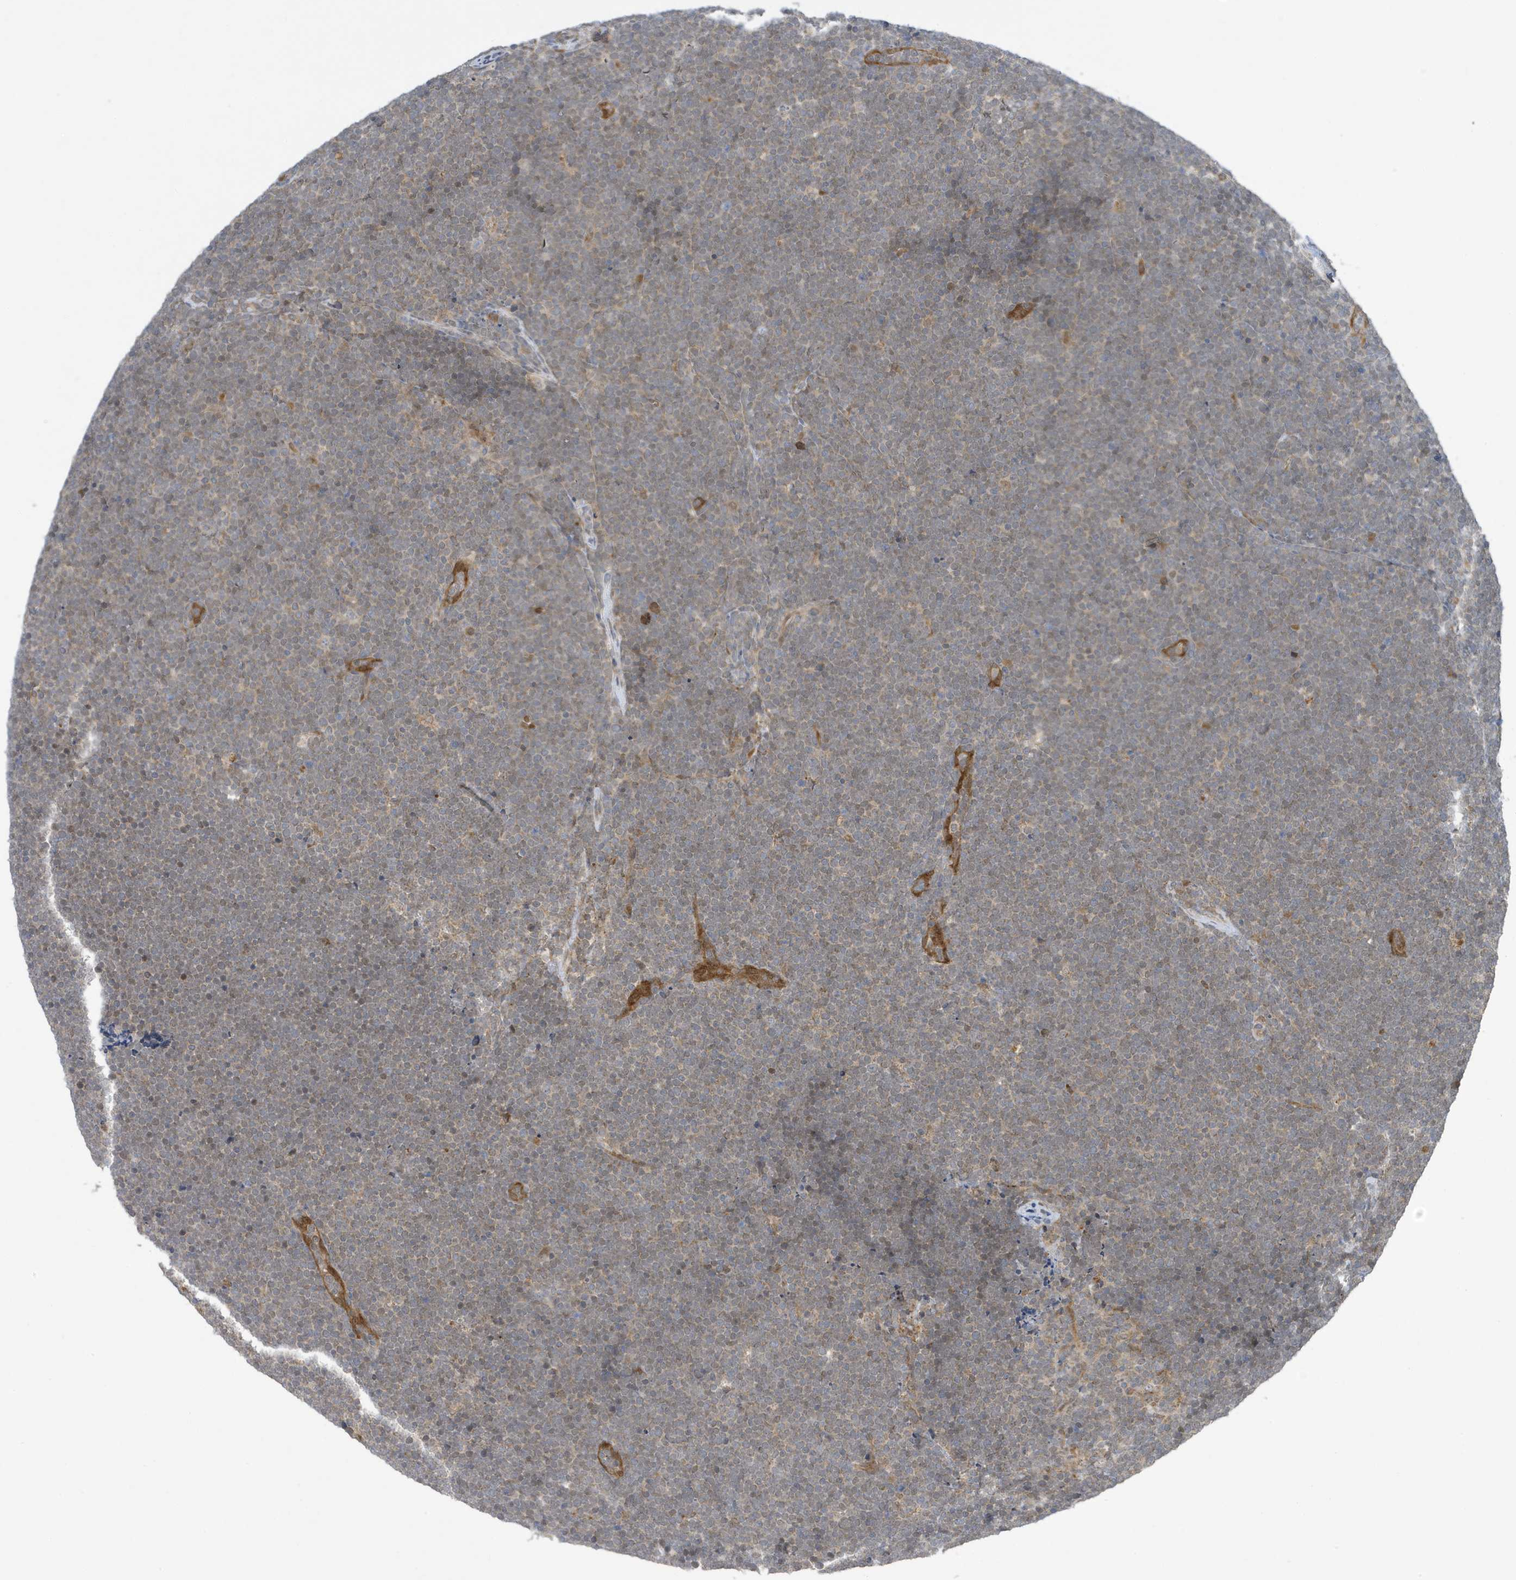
{"staining": {"intensity": "negative", "quantity": "none", "location": "none"}, "tissue": "lymphoma", "cell_type": "Tumor cells", "image_type": "cancer", "snomed": [{"axis": "morphology", "description": "Malignant lymphoma, non-Hodgkin's type, High grade"}, {"axis": "topography", "description": "Lymph node"}], "caption": "Immunohistochemical staining of human lymphoma exhibits no significant positivity in tumor cells. Nuclei are stained in blue.", "gene": "NCOA7", "patient": {"sex": "male", "age": 13}}